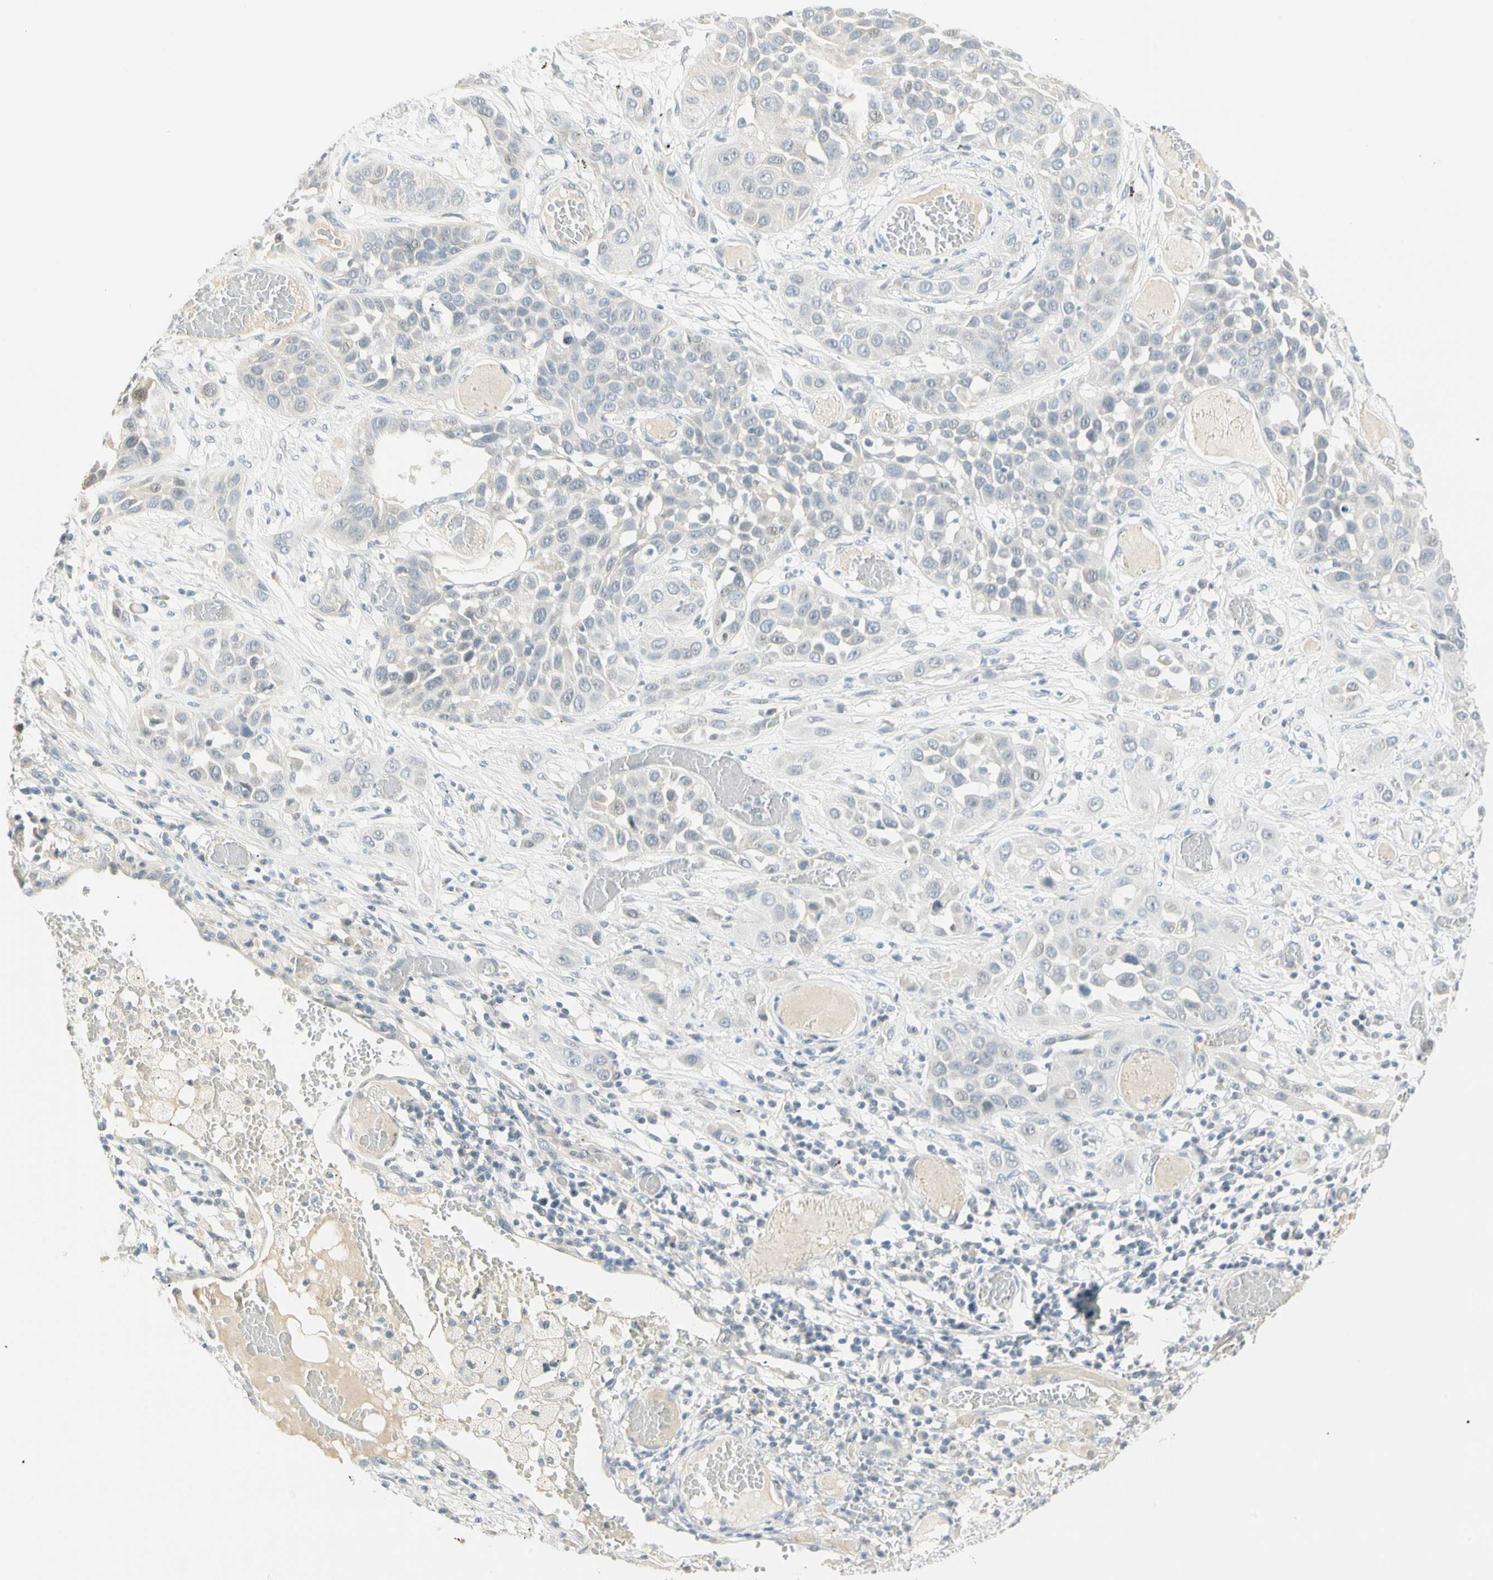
{"staining": {"intensity": "negative", "quantity": "none", "location": "none"}, "tissue": "lung cancer", "cell_type": "Tumor cells", "image_type": "cancer", "snomed": [{"axis": "morphology", "description": "Squamous cell carcinoma, NOS"}, {"axis": "topography", "description": "Lung"}], "caption": "The image displays no significant staining in tumor cells of lung squamous cell carcinoma. (DAB IHC with hematoxylin counter stain).", "gene": "MLLT10", "patient": {"sex": "male", "age": 71}}